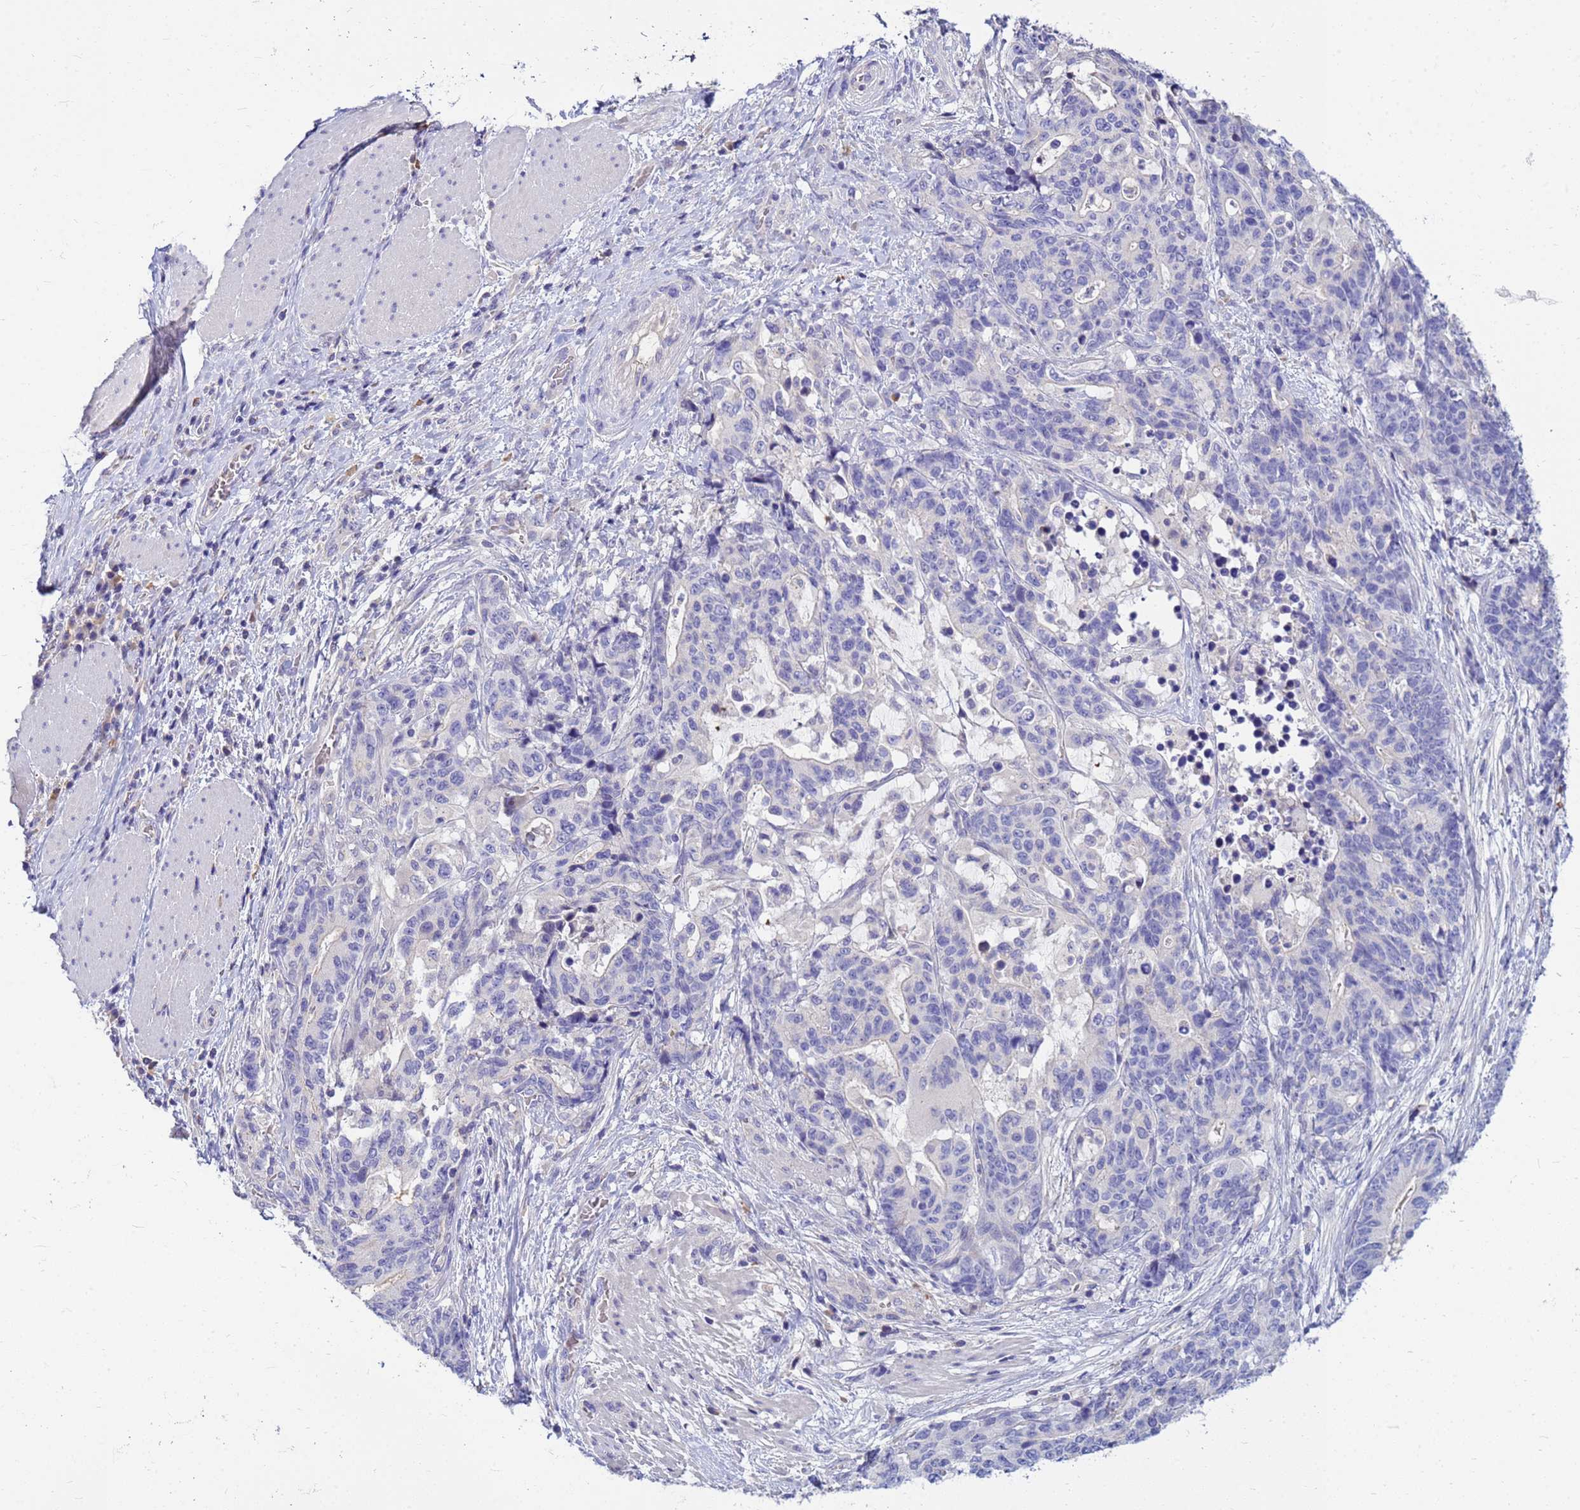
{"staining": {"intensity": "negative", "quantity": "none", "location": "none"}, "tissue": "stomach cancer", "cell_type": "Tumor cells", "image_type": "cancer", "snomed": [{"axis": "morphology", "description": "Normal tissue, NOS"}, {"axis": "morphology", "description": "Adenocarcinoma, NOS"}, {"axis": "topography", "description": "Stomach"}], "caption": "Immunohistochemistry photomicrograph of neoplastic tissue: human adenocarcinoma (stomach) stained with DAB reveals no significant protein positivity in tumor cells. Nuclei are stained in blue.", "gene": "DPRX", "patient": {"sex": "female", "age": 64}}